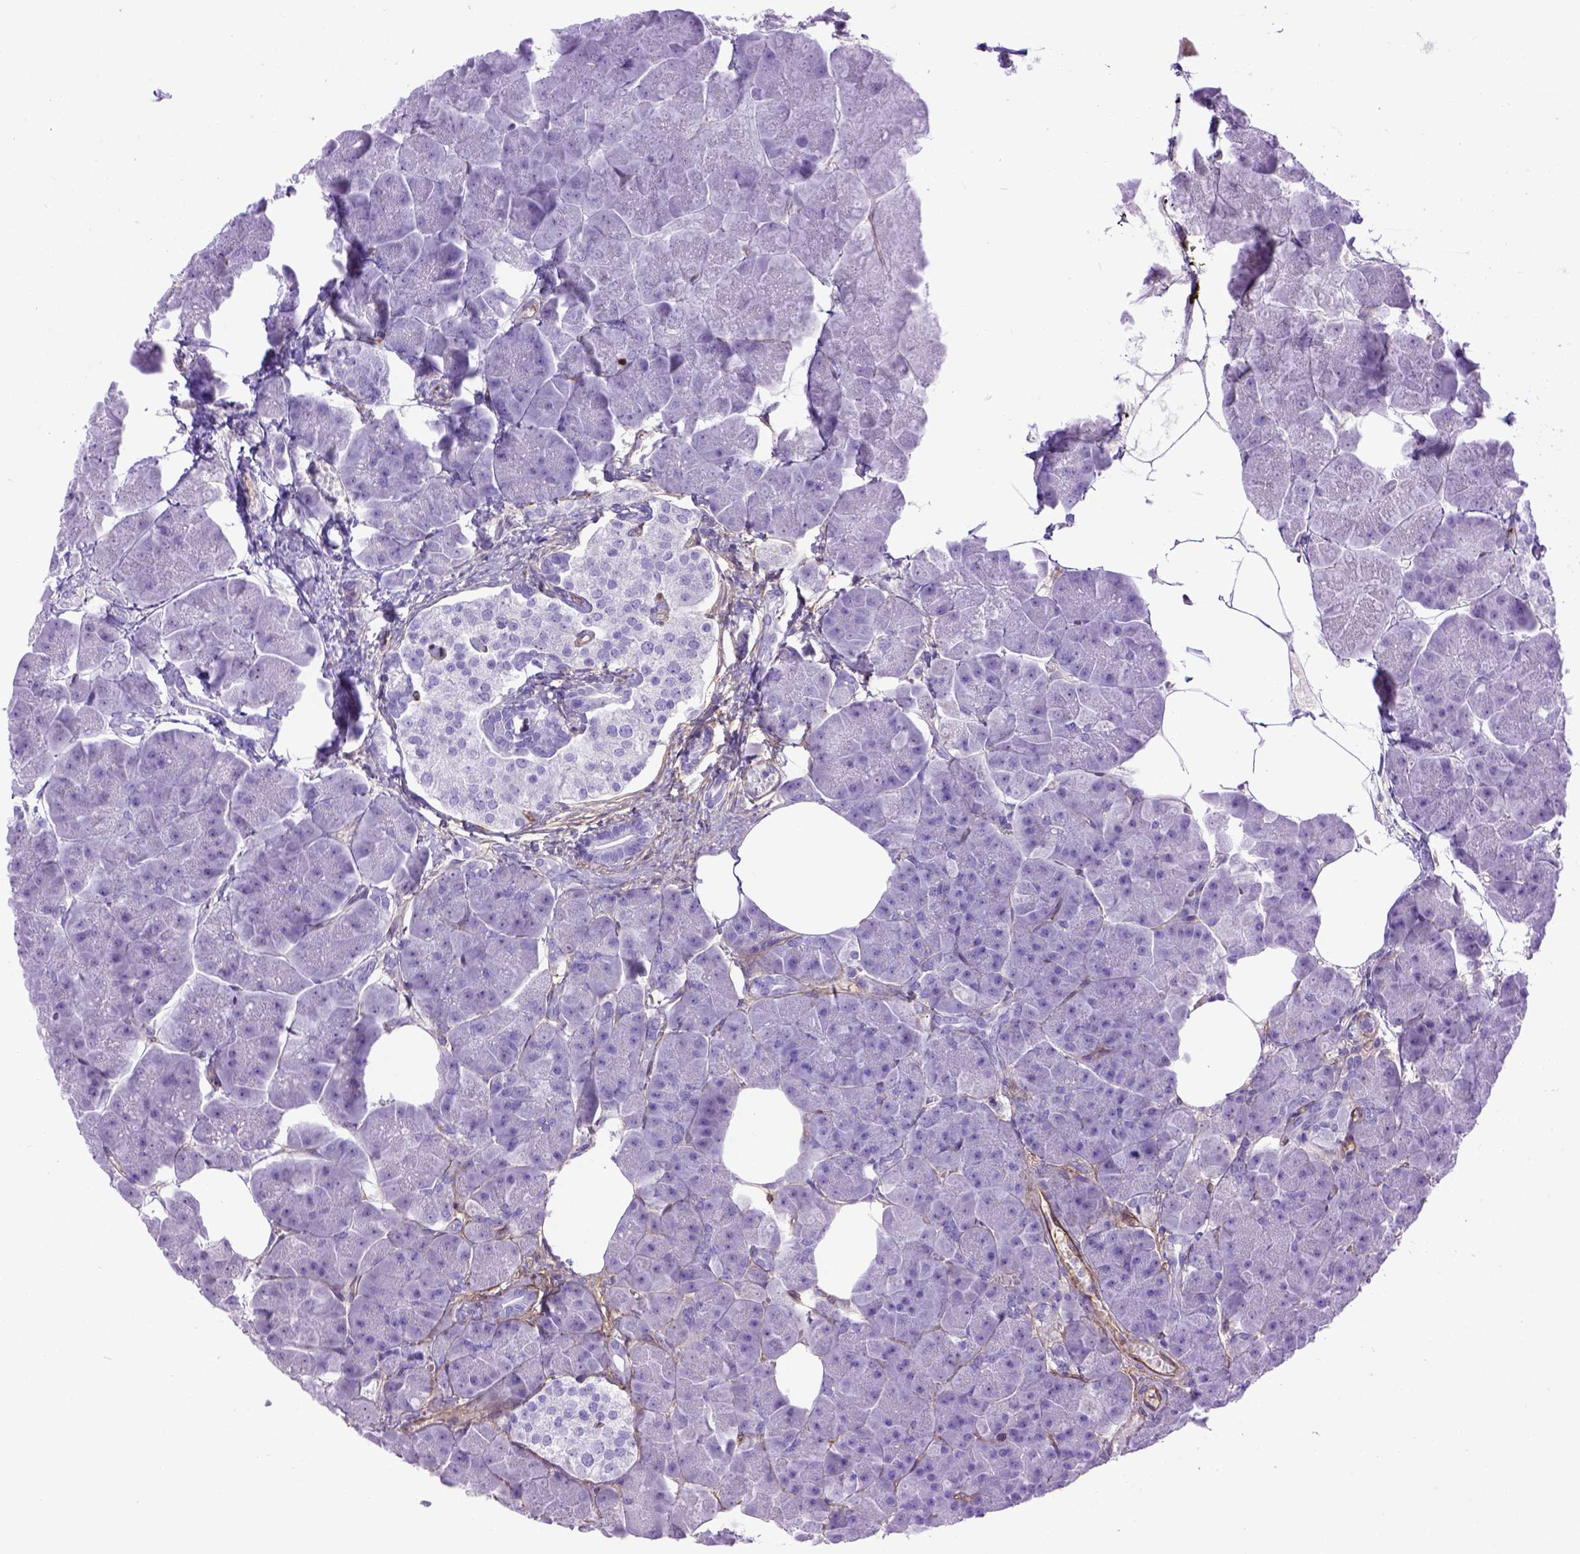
{"staining": {"intensity": "negative", "quantity": "none", "location": "none"}, "tissue": "pancreas", "cell_type": "Exocrine glandular cells", "image_type": "normal", "snomed": [{"axis": "morphology", "description": "Normal tissue, NOS"}, {"axis": "topography", "description": "Adipose tissue"}, {"axis": "topography", "description": "Pancreas"}, {"axis": "topography", "description": "Peripheral nerve tissue"}], "caption": "IHC histopathology image of normal human pancreas stained for a protein (brown), which reveals no expression in exocrine glandular cells.", "gene": "ENG", "patient": {"sex": "female", "age": 58}}